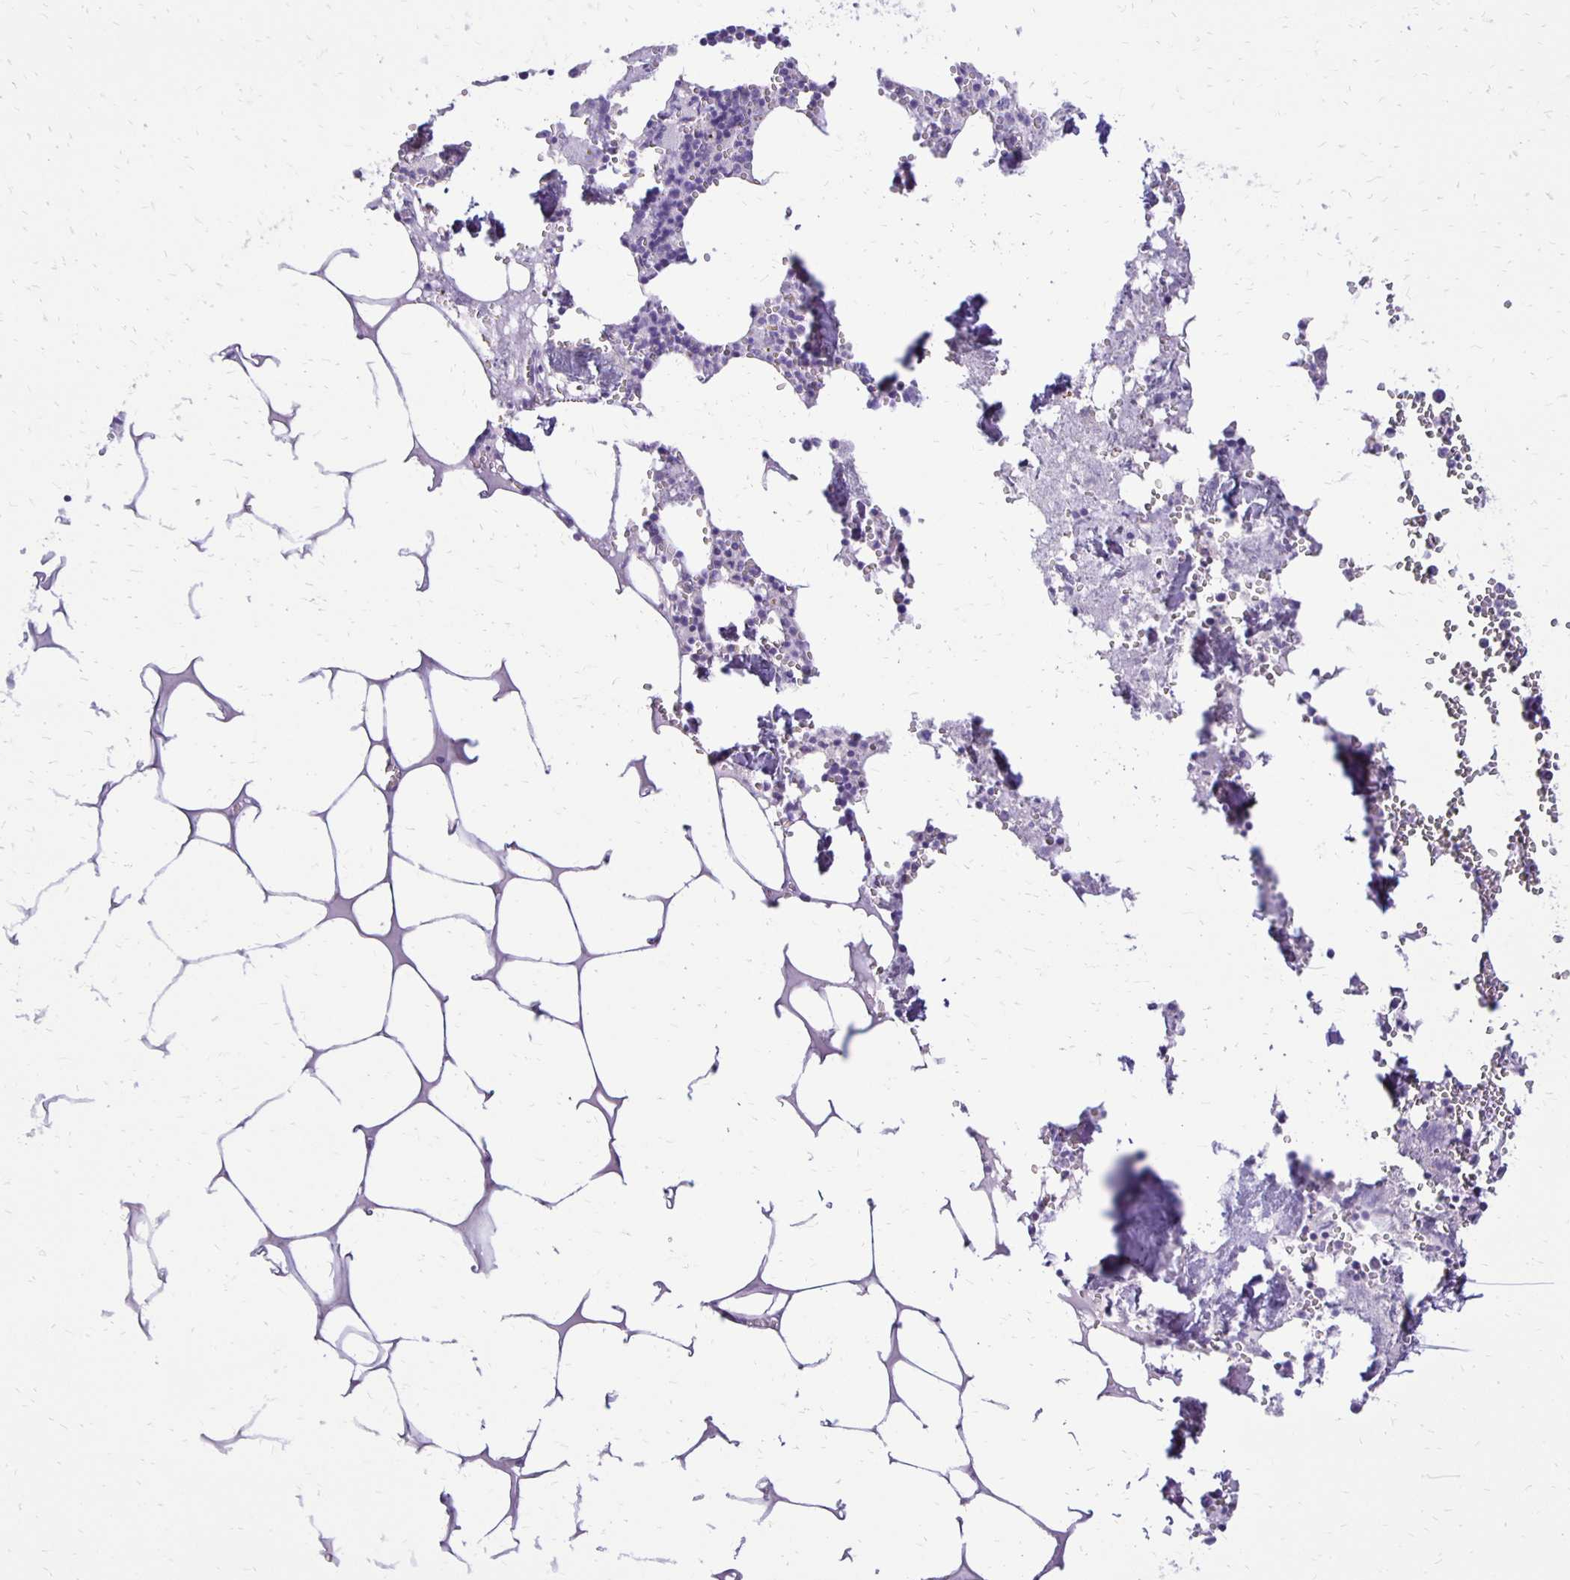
{"staining": {"intensity": "negative", "quantity": "none", "location": "none"}, "tissue": "bone marrow", "cell_type": "Hematopoietic cells", "image_type": "normal", "snomed": [{"axis": "morphology", "description": "Normal tissue, NOS"}, {"axis": "topography", "description": "Bone marrow"}], "caption": "Immunohistochemistry (IHC) micrograph of unremarkable bone marrow: bone marrow stained with DAB (3,3'-diaminobenzidine) reveals no significant protein positivity in hematopoietic cells.", "gene": "ANKRD45", "patient": {"sex": "male", "age": 54}}